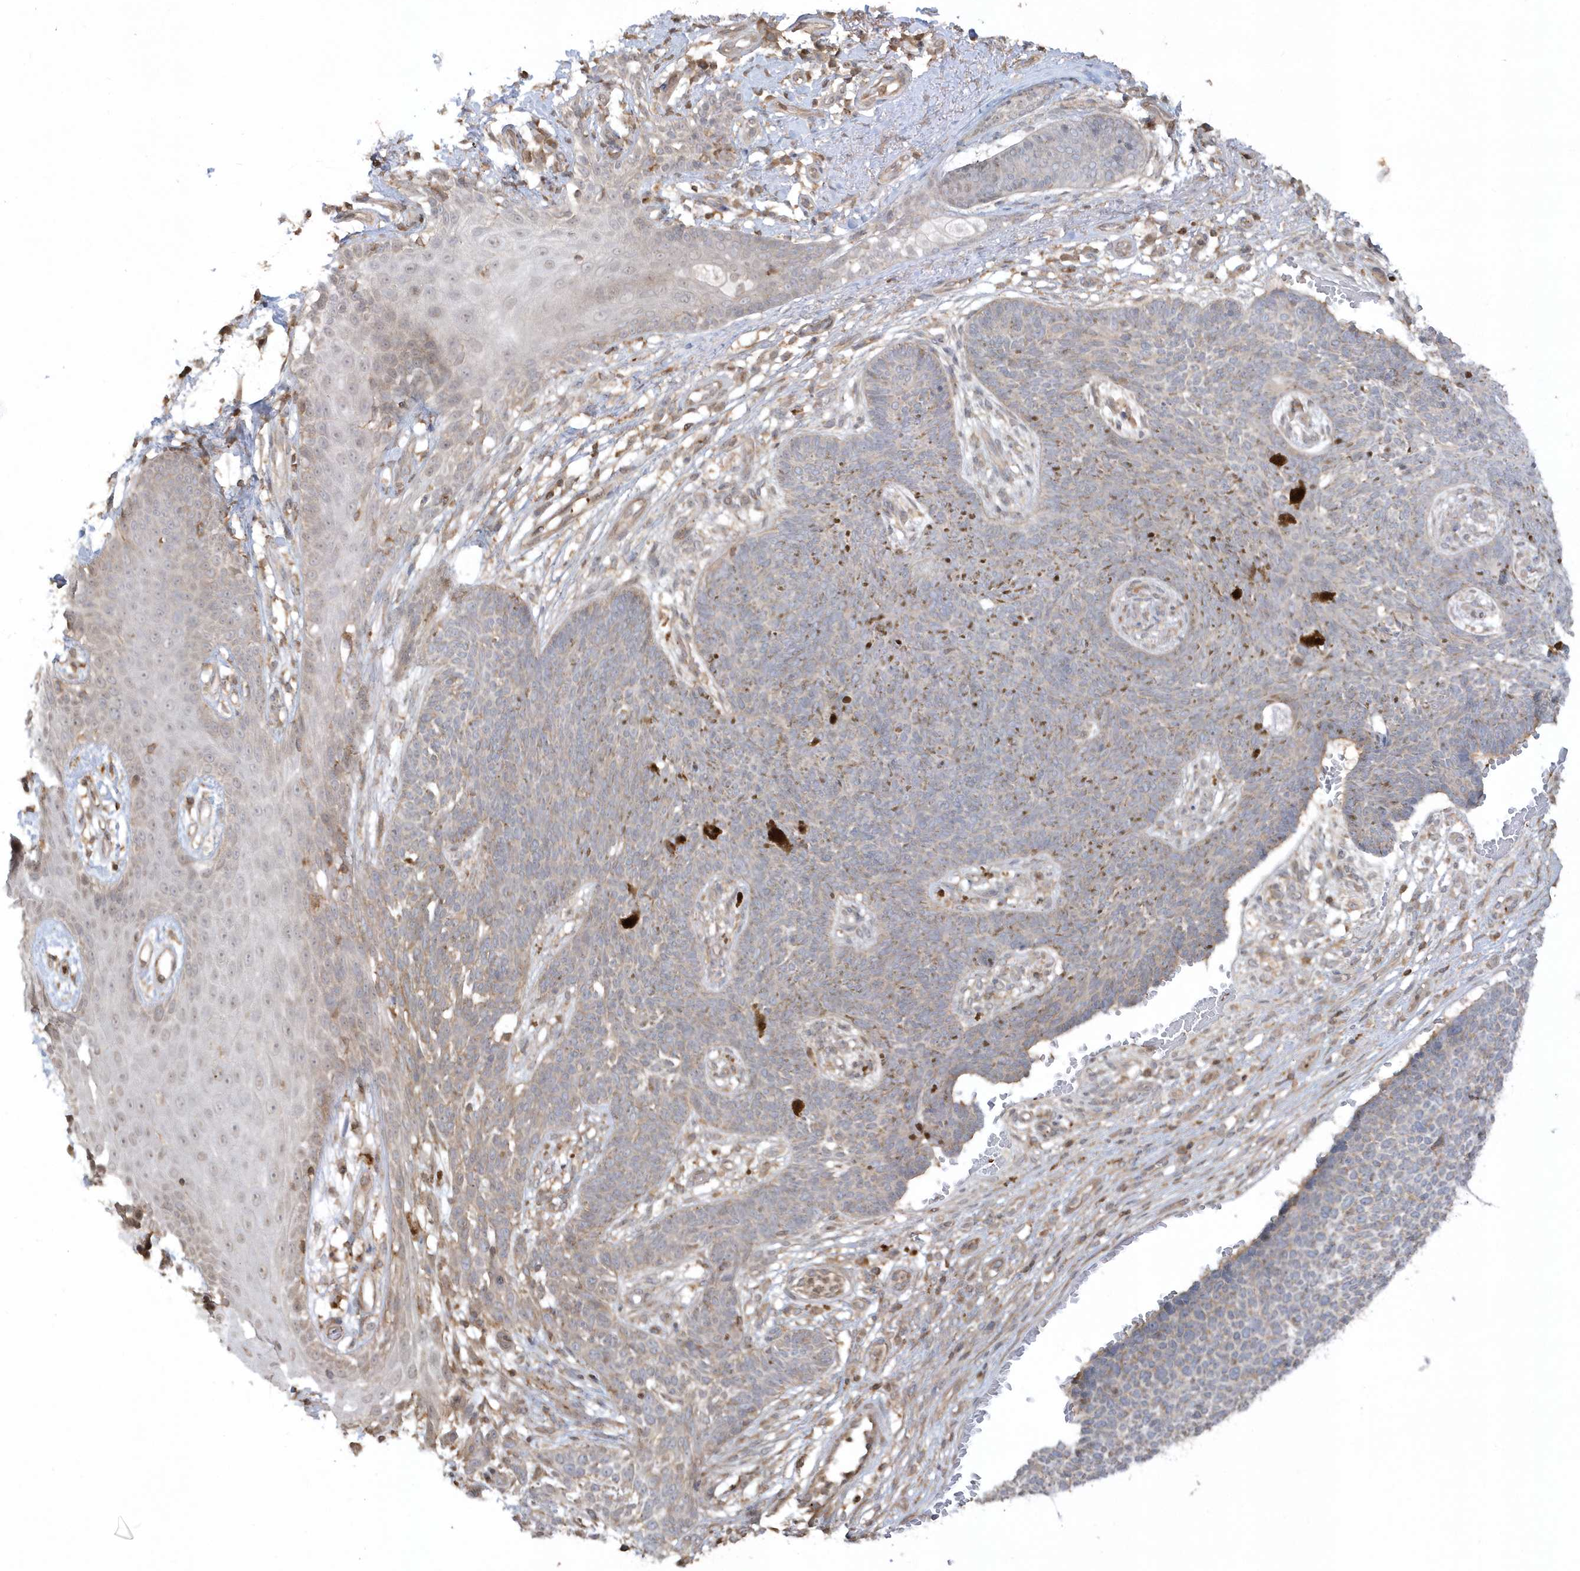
{"staining": {"intensity": "weak", "quantity": "<25%", "location": "cytoplasmic/membranous"}, "tissue": "skin cancer", "cell_type": "Tumor cells", "image_type": "cancer", "snomed": [{"axis": "morphology", "description": "Basal cell carcinoma"}, {"axis": "topography", "description": "Skin"}], "caption": "This image is of skin cancer stained with immunohistochemistry (IHC) to label a protein in brown with the nuclei are counter-stained blue. There is no staining in tumor cells.", "gene": "BSN", "patient": {"sex": "female", "age": 84}}